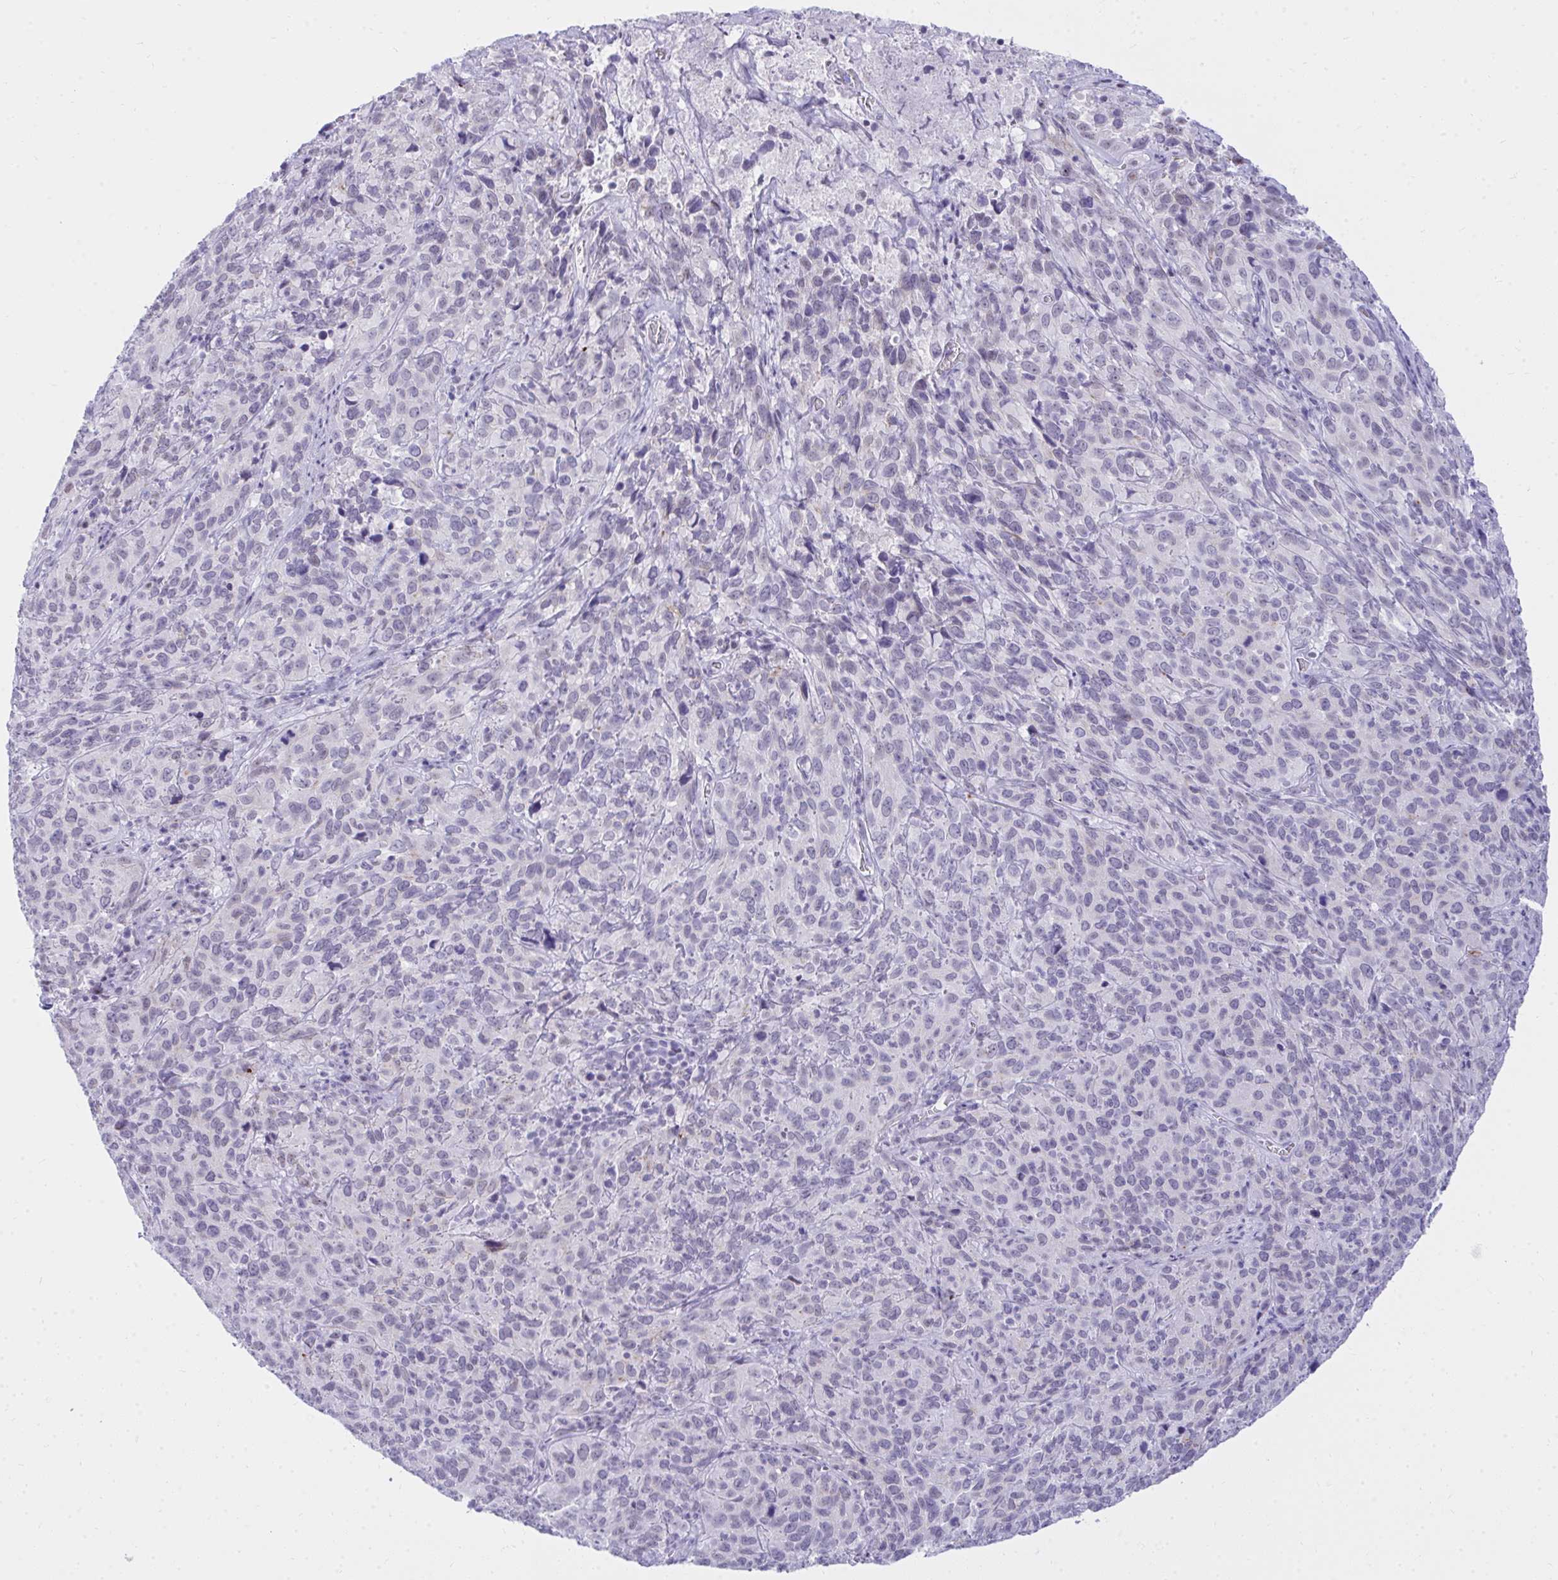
{"staining": {"intensity": "moderate", "quantity": "<25%", "location": "cytoplasmic/membranous"}, "tissue": "cervical cancer", "cell_type": "Tumor cells", "image_type": "cancer", "snomed": [{"axis": "morphology", "description": "Squamous cell carcinoma, NOS"}, {"axis": "topography", "description": "Cervix"}], "caption": "Squamous cell carcinoma (cervical) stained for a protein (brown) reveals moderate cytoplasmic/membranous positive positivity in approximately <25% of tumor cells.", "gene": "OR5F1", "patient": {"sex": "female", "age": 51}}